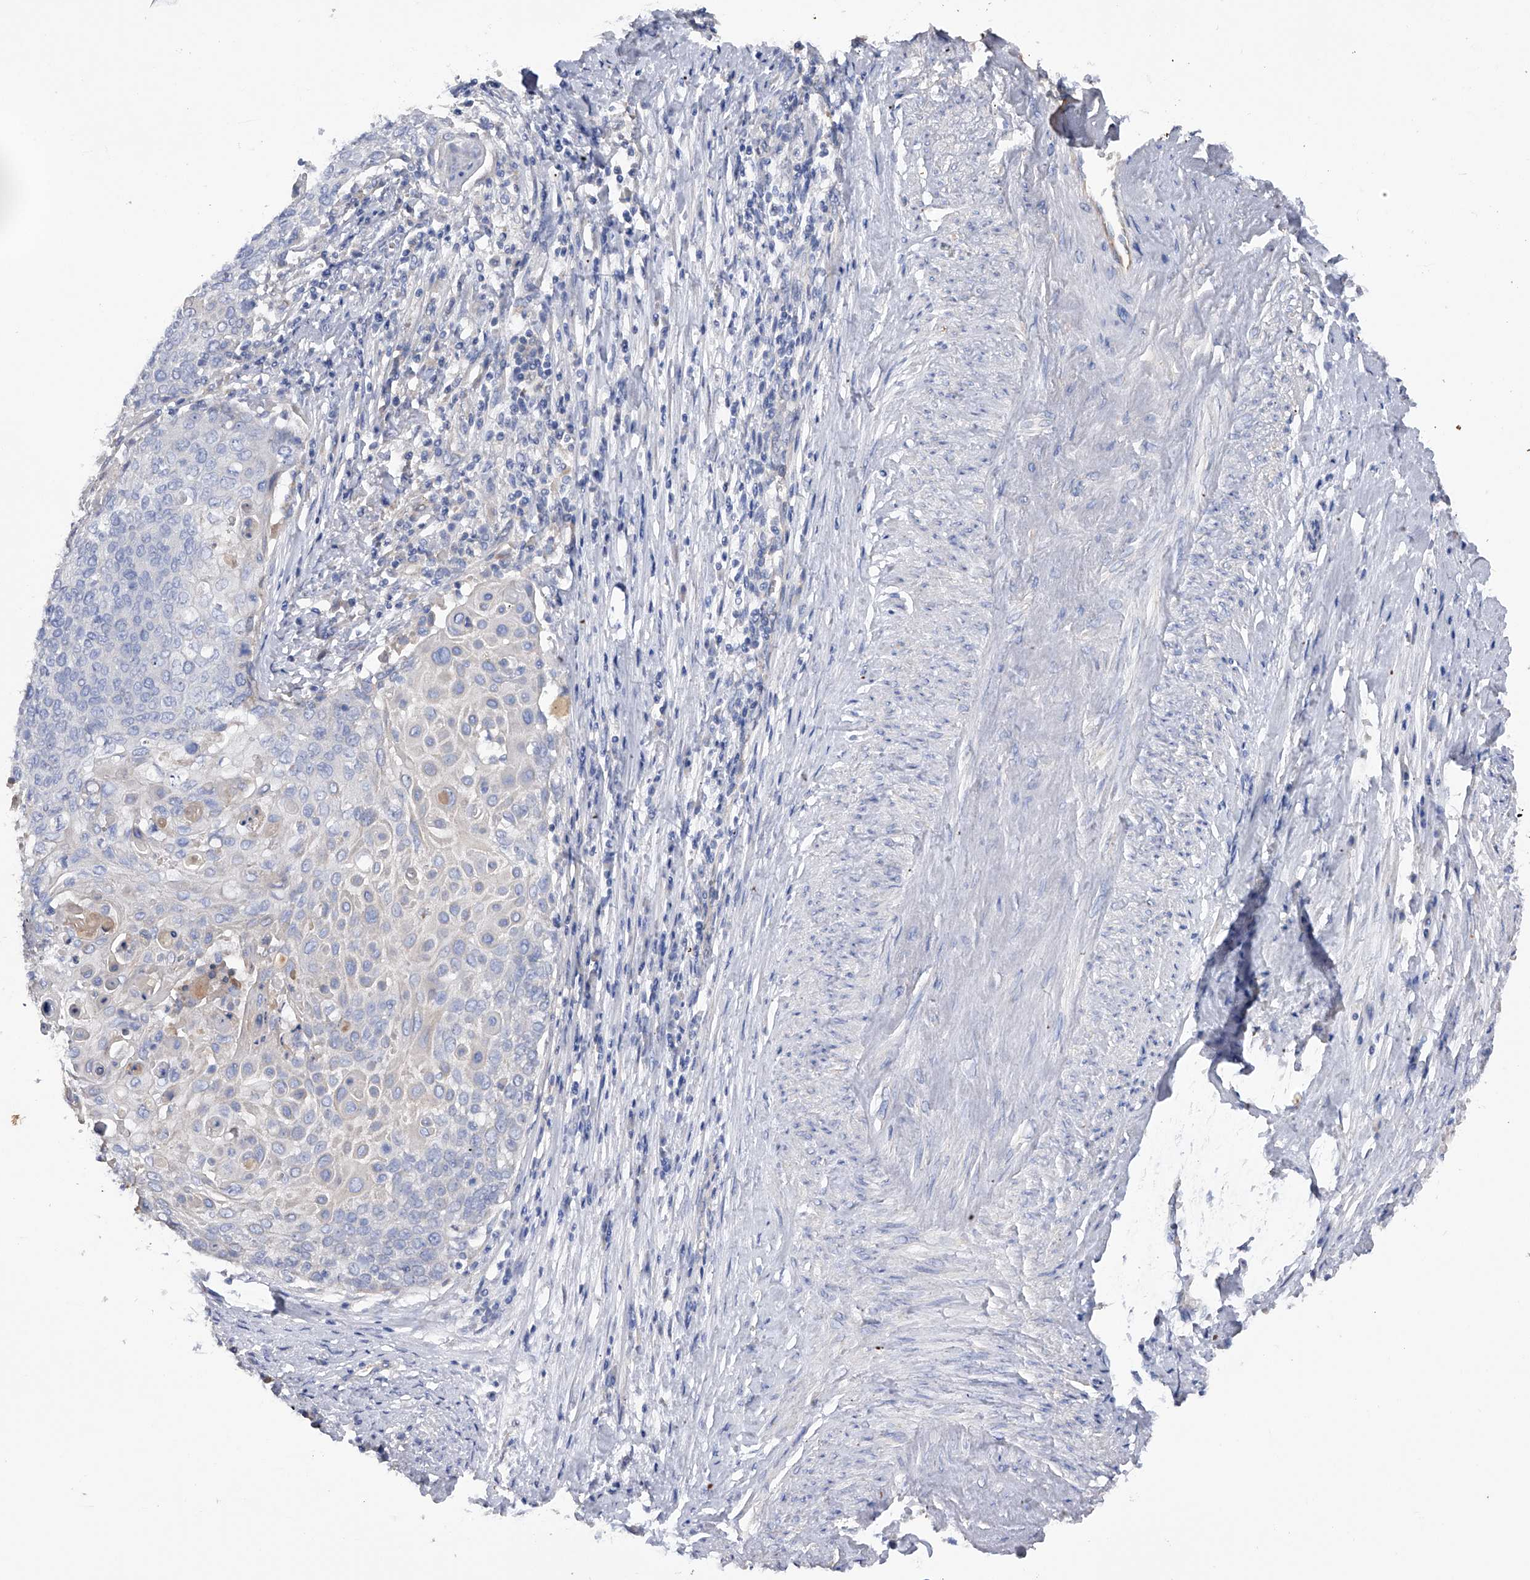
{"staining": {"intensity": "negative", "quantity": "none", "location": "none"}, "tissue": "cervical cancer", "cell_type": "Tumor cells", "image_type": "cancer", "snomed": [{"axis": "morphology", "description": "Squamous cell carcinoma, NOS"}, {"axis": "topography", "description": "Cervix"}], "caption": "Immunohistochemistry of cervical squamous cell carcinoma reveals no staining in tumor cells.", "gene": "RWDD2A", "patient": {"sex": "female", "age": 39}}